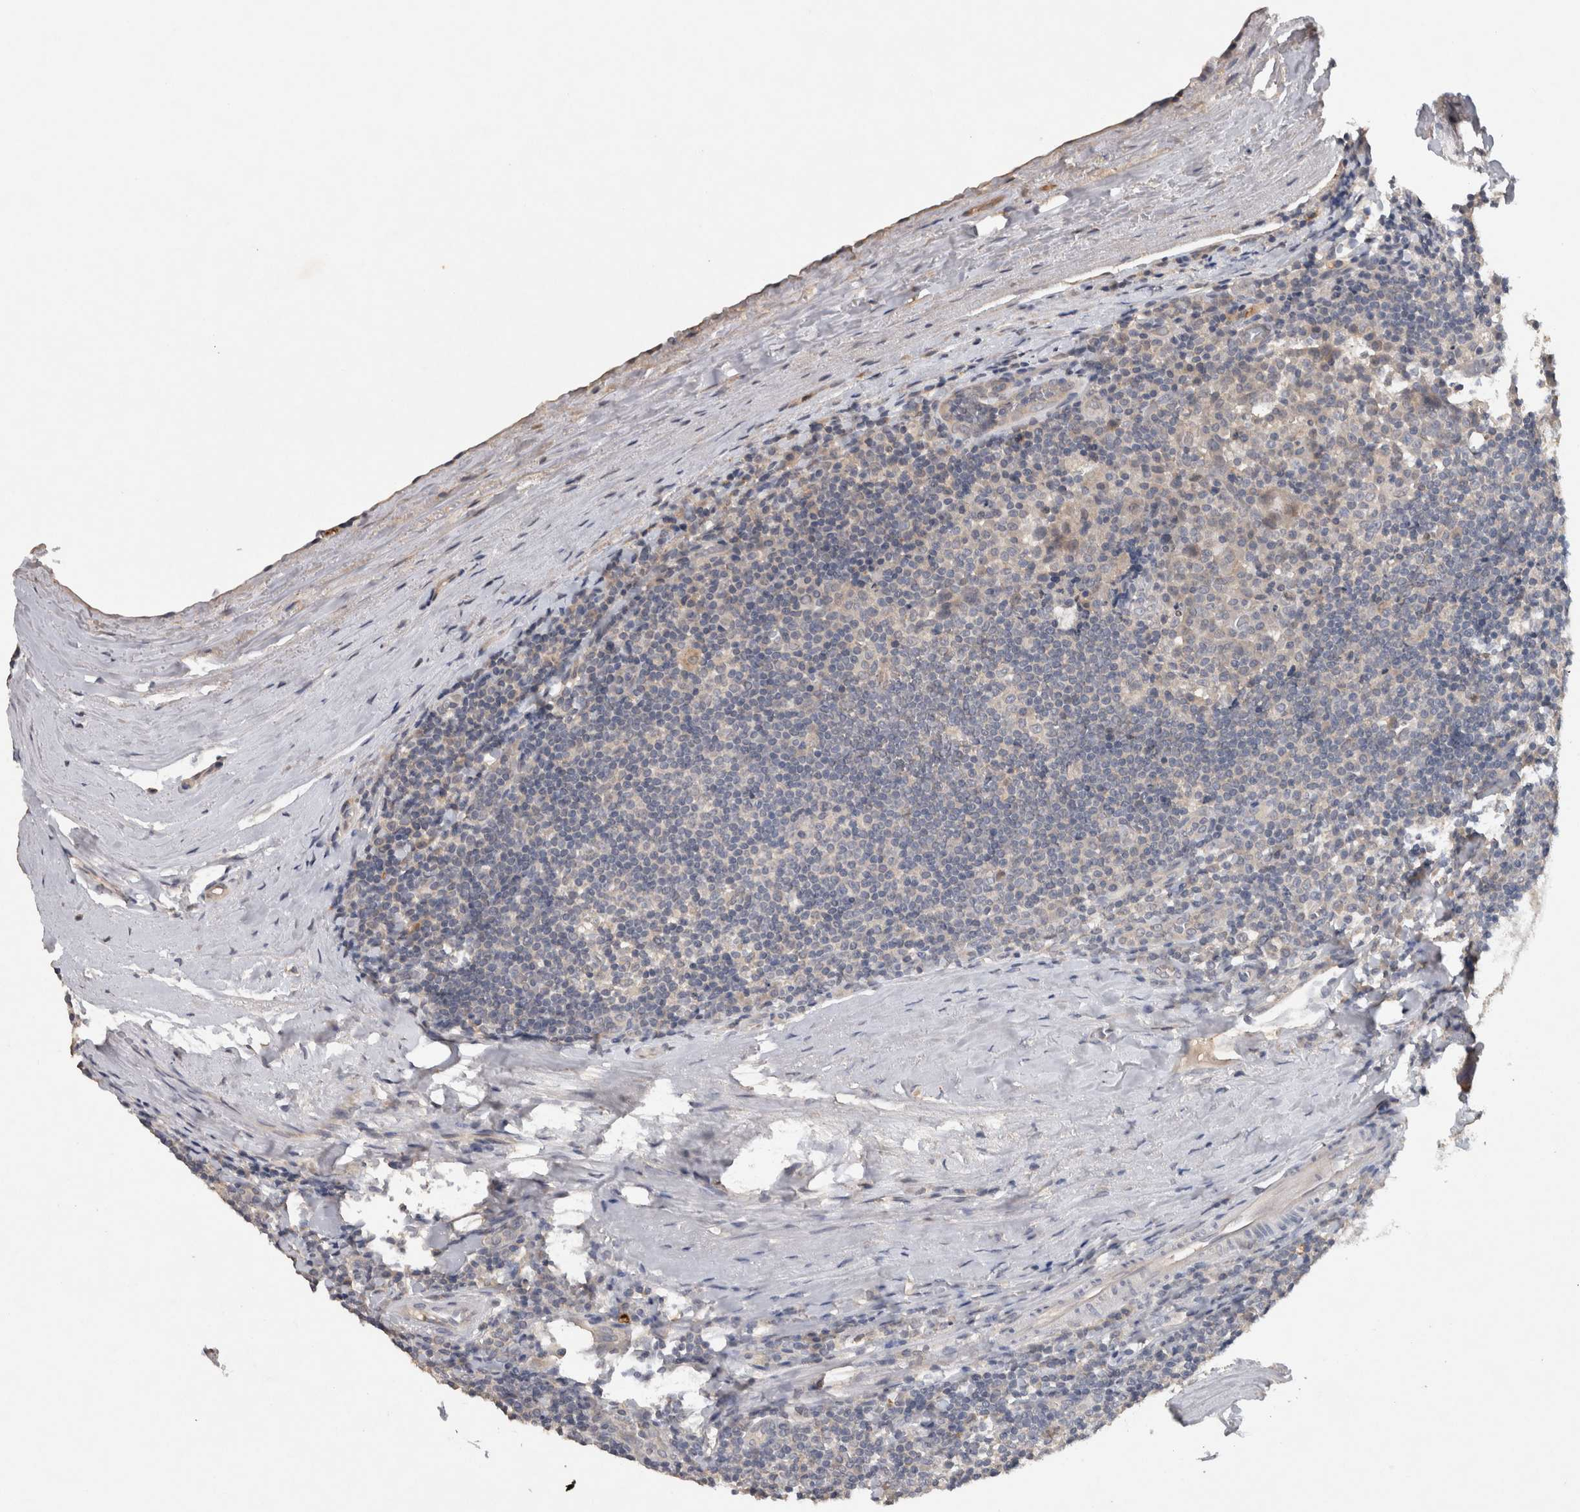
{"staining": {"intensity": "negative", "quantity": "none", "location": "none"}, "tissue": "tonsil", "cell_type": "Germinal center cells", "image_type": "normal", "snomed": [{"axis": "morphology", "description": "Normal tissue, NOS"}, {"axis": "topography", "description": "Tonsil"}], "caption": "Micrograph shows no significant protein staining in germinal center cells of normal tonsil. (Immunohistochemistry (ihc), brightfield microscopy, high magnification).", "gene": "HEXD", "patient": {"sex": "male", "age": 37}}